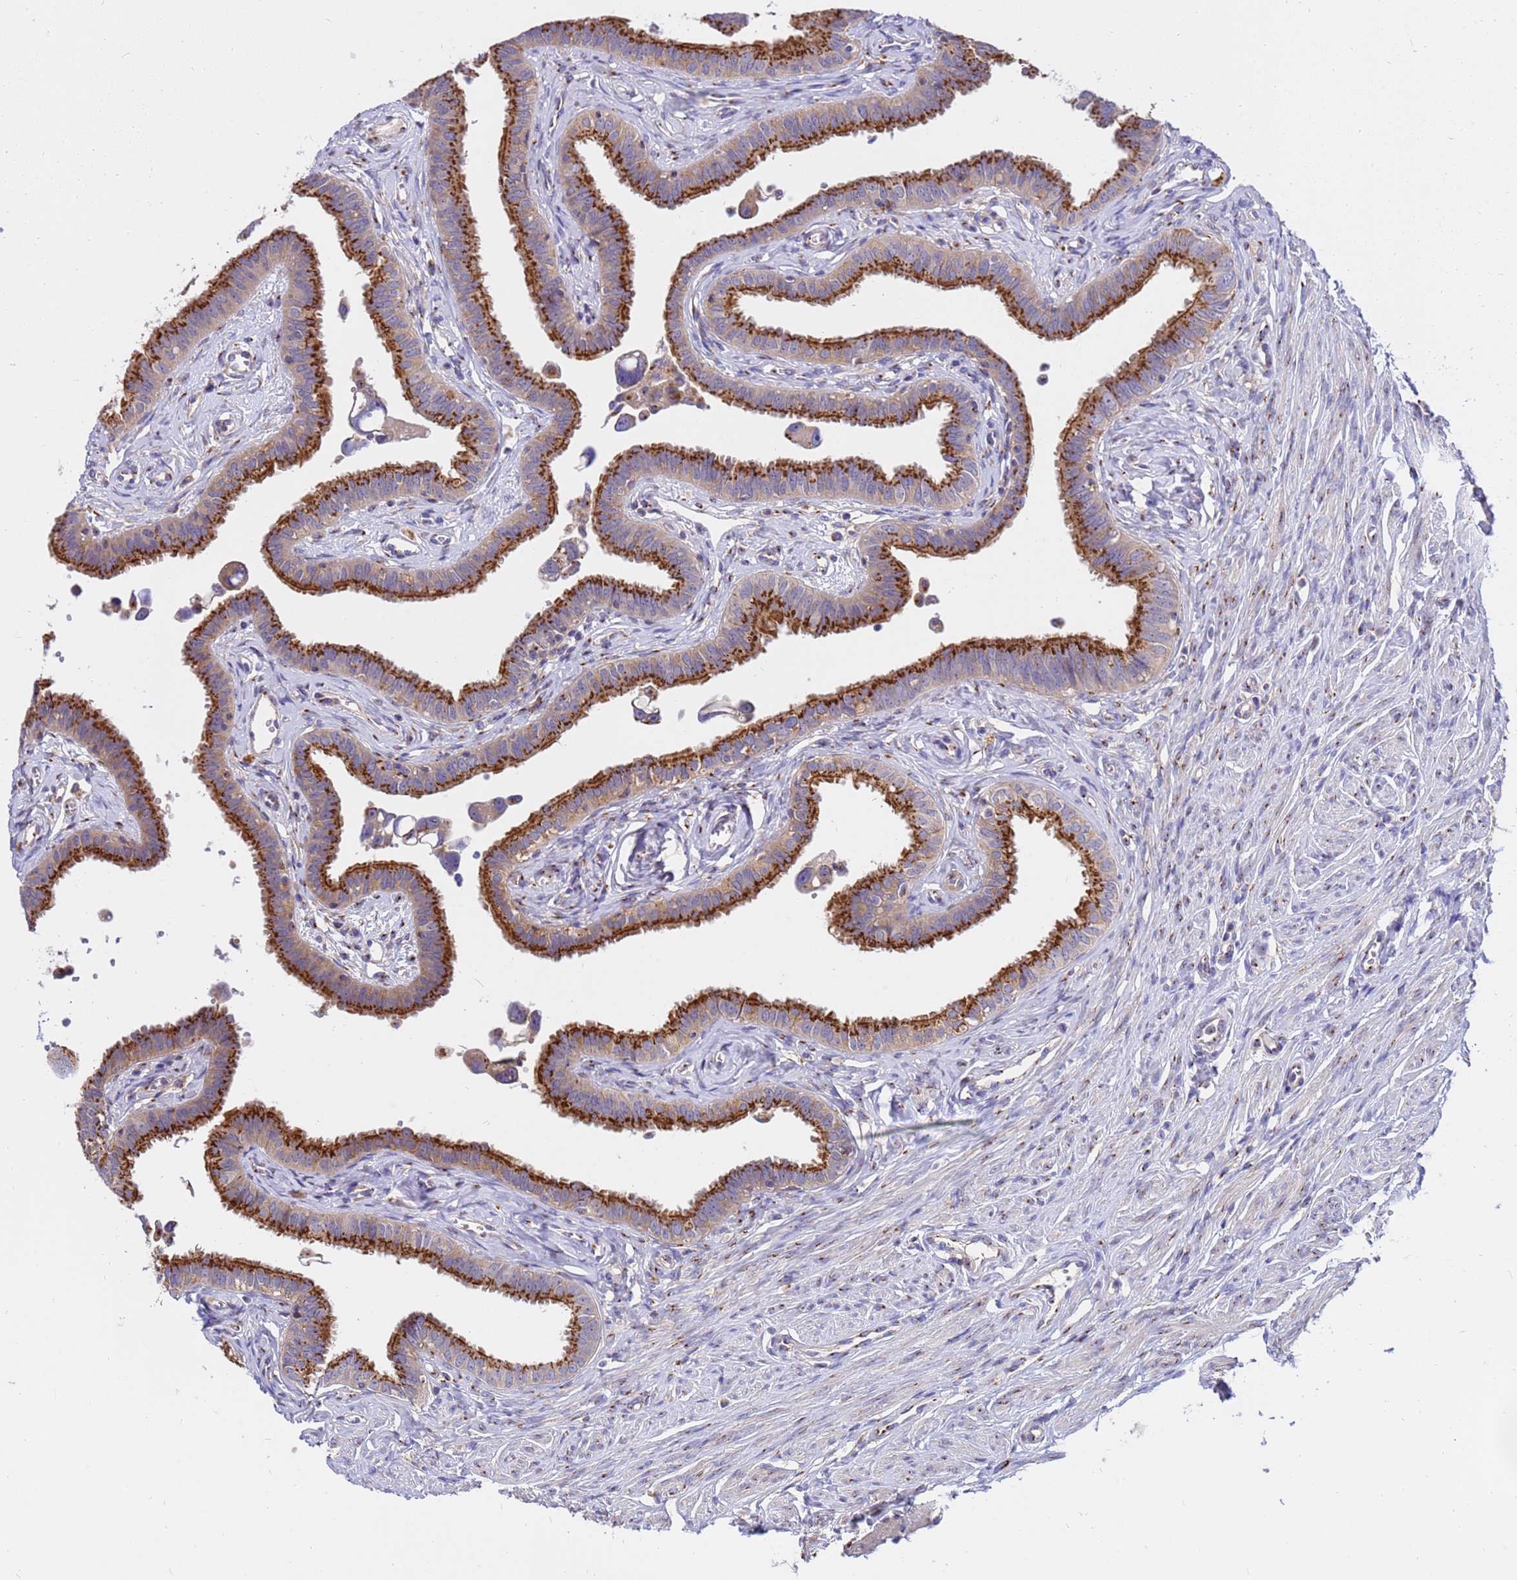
{"staining": {"intensity": "strong", "quantity": ">75%", "location": "cytoplasmic/membranous"}, "tissue": "fallopian tube", "cell_type": "Glandular cells", "image_type": "normal", "snomed": [{"axis": "morphology", "description": "Normal tissue, NOS"}, {"axis": "morphology", "description": "Carcinoma, NOS"}, {"axis": "topography", "description": "Fallopian tube"}, {"axis": "topography", "description": "Ovary"}], "caption": "About >75% of glandular cells in benign fallopian tube demonstrate strong cytoplasmic/membranous protein expression as visualized by brown immunohistochemical staining.", "gene": "HPS3", "patient": {"sex": "female", "age": 59}}